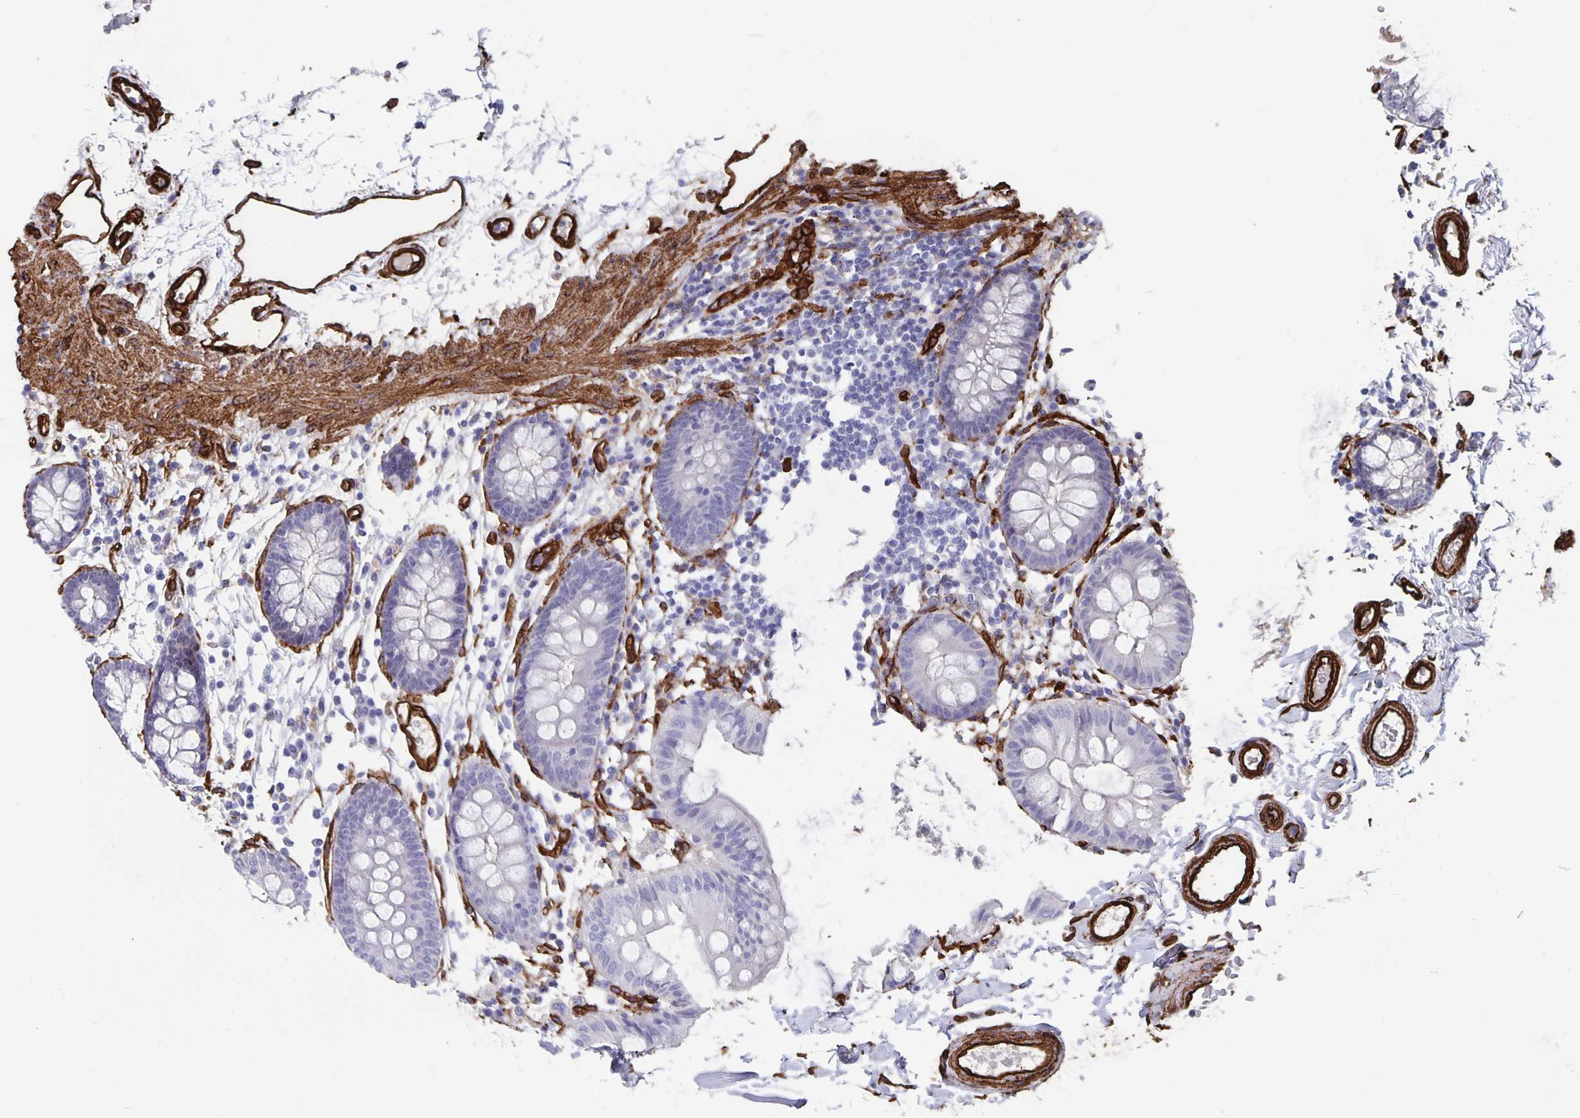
{"staining": {"intensity": "strong", "quantity": ">75%", "location": "cytoplasmic/membranous"}, "tissue": "colon", "cell_type": "Endothelial cells", "image_type": "normal", "snomed": [{"axis": "morphology", "description": "Normal tissue, NOS"}, {"axis": "topography", "description": "Colon"}], "caption": "Unremarkable colon exhibits strong cytoplasmic/membranous expression in about >75% of endothelial cells, visualized by immunohistochemistry.", "gene": "DCHS2", "patient": {"sex": "female", "age": 84}}